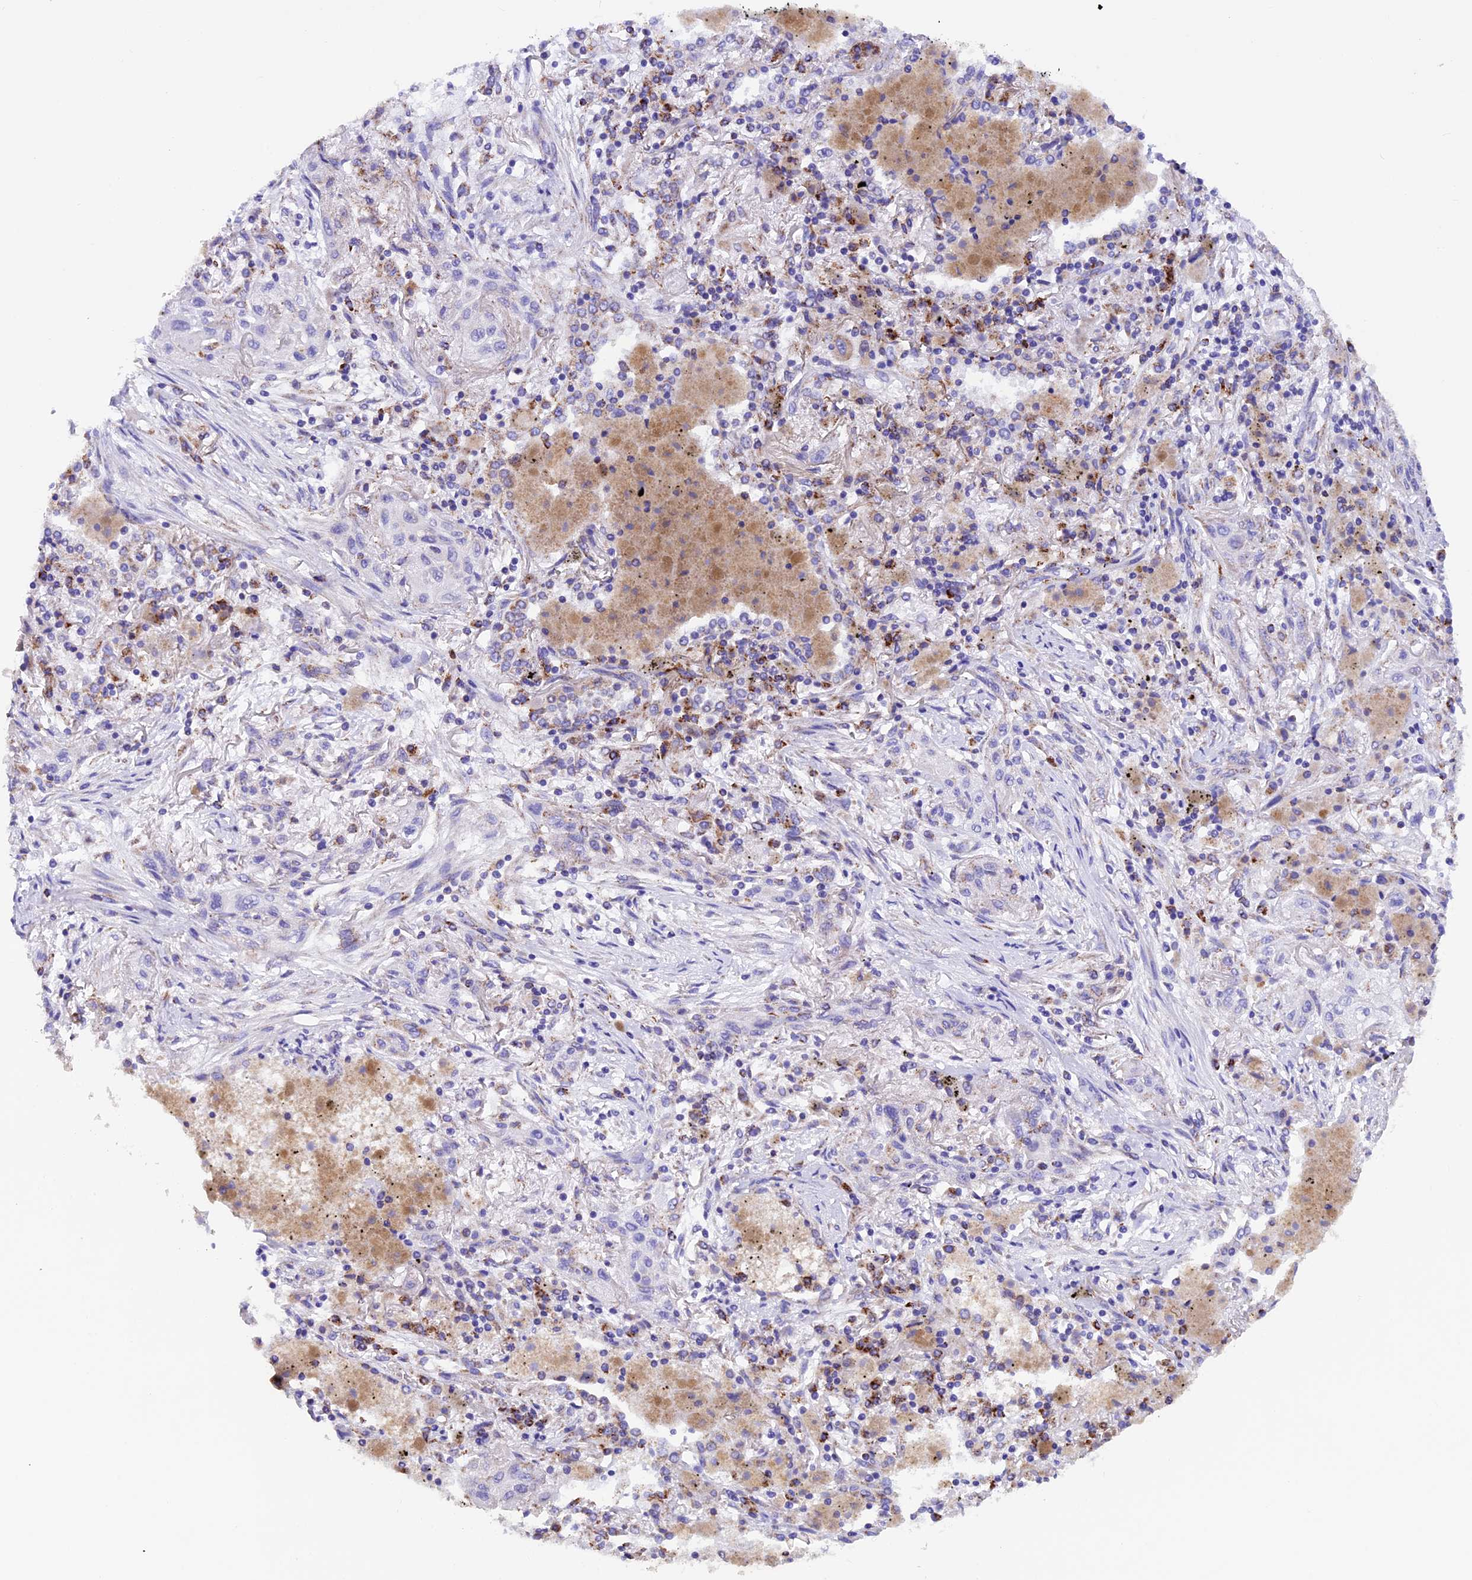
{"staining": {"intensity": "negative", "quantity": "none", "location": "none"}, "tissue": "lung cancer", "cell_type": "Tumor cells", "image_type": "cancer", "snomed": [{"axis": "morphology", "description": "Squamous cell carcinoma, NOS"}, {"axis": "topography", "description": "Lung"}], "caption": "This image is of lung cancer stained with IHC to label a protein in brown with the nuclei are counter-stained blue. There is no expression in tumor cells.", "gene": "SLC8B1", "patient": {"sex": "female", "age": 47}}